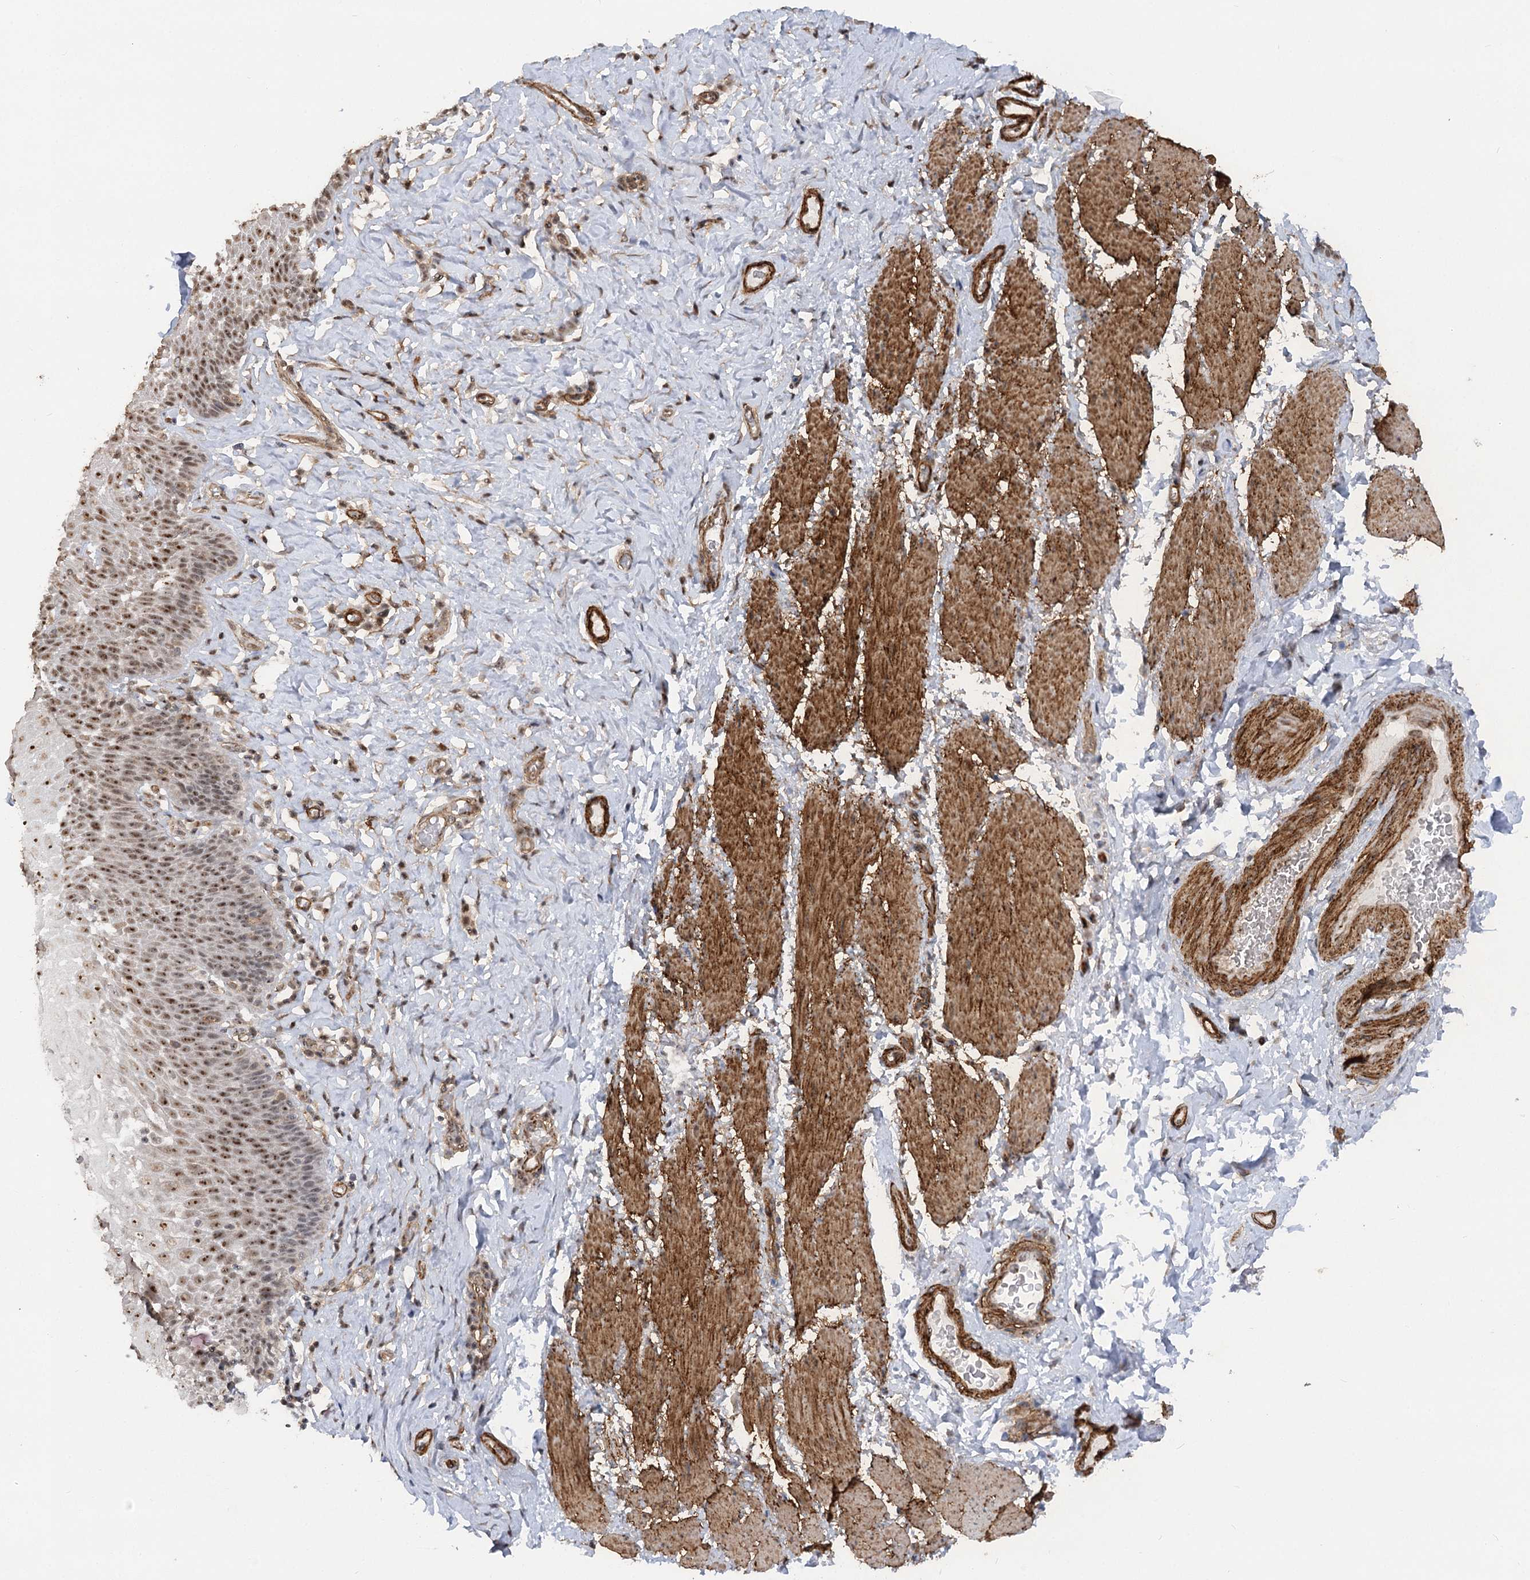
{"staining": {"intensity": "strong", "quantity": "25%-75%", "location": "nuclear"}, "tissue": "esophagus", "cell_type": "Squamous epithelial cells", "image_type": "normal", "snomed": [{"axis": "morphology", "description": "Normal tissue, NOS"}, {"axis": "topography", "description": "Esophagus"}], "caption": "An image showing strong nuclear staining in about 25%-75% of squamous epithelial cells in unremarkable esophagus, as visualized by brown immunohistochemical staining.", "gene": "GNL3L", "patient": {"sex": "female", "age": 61}}